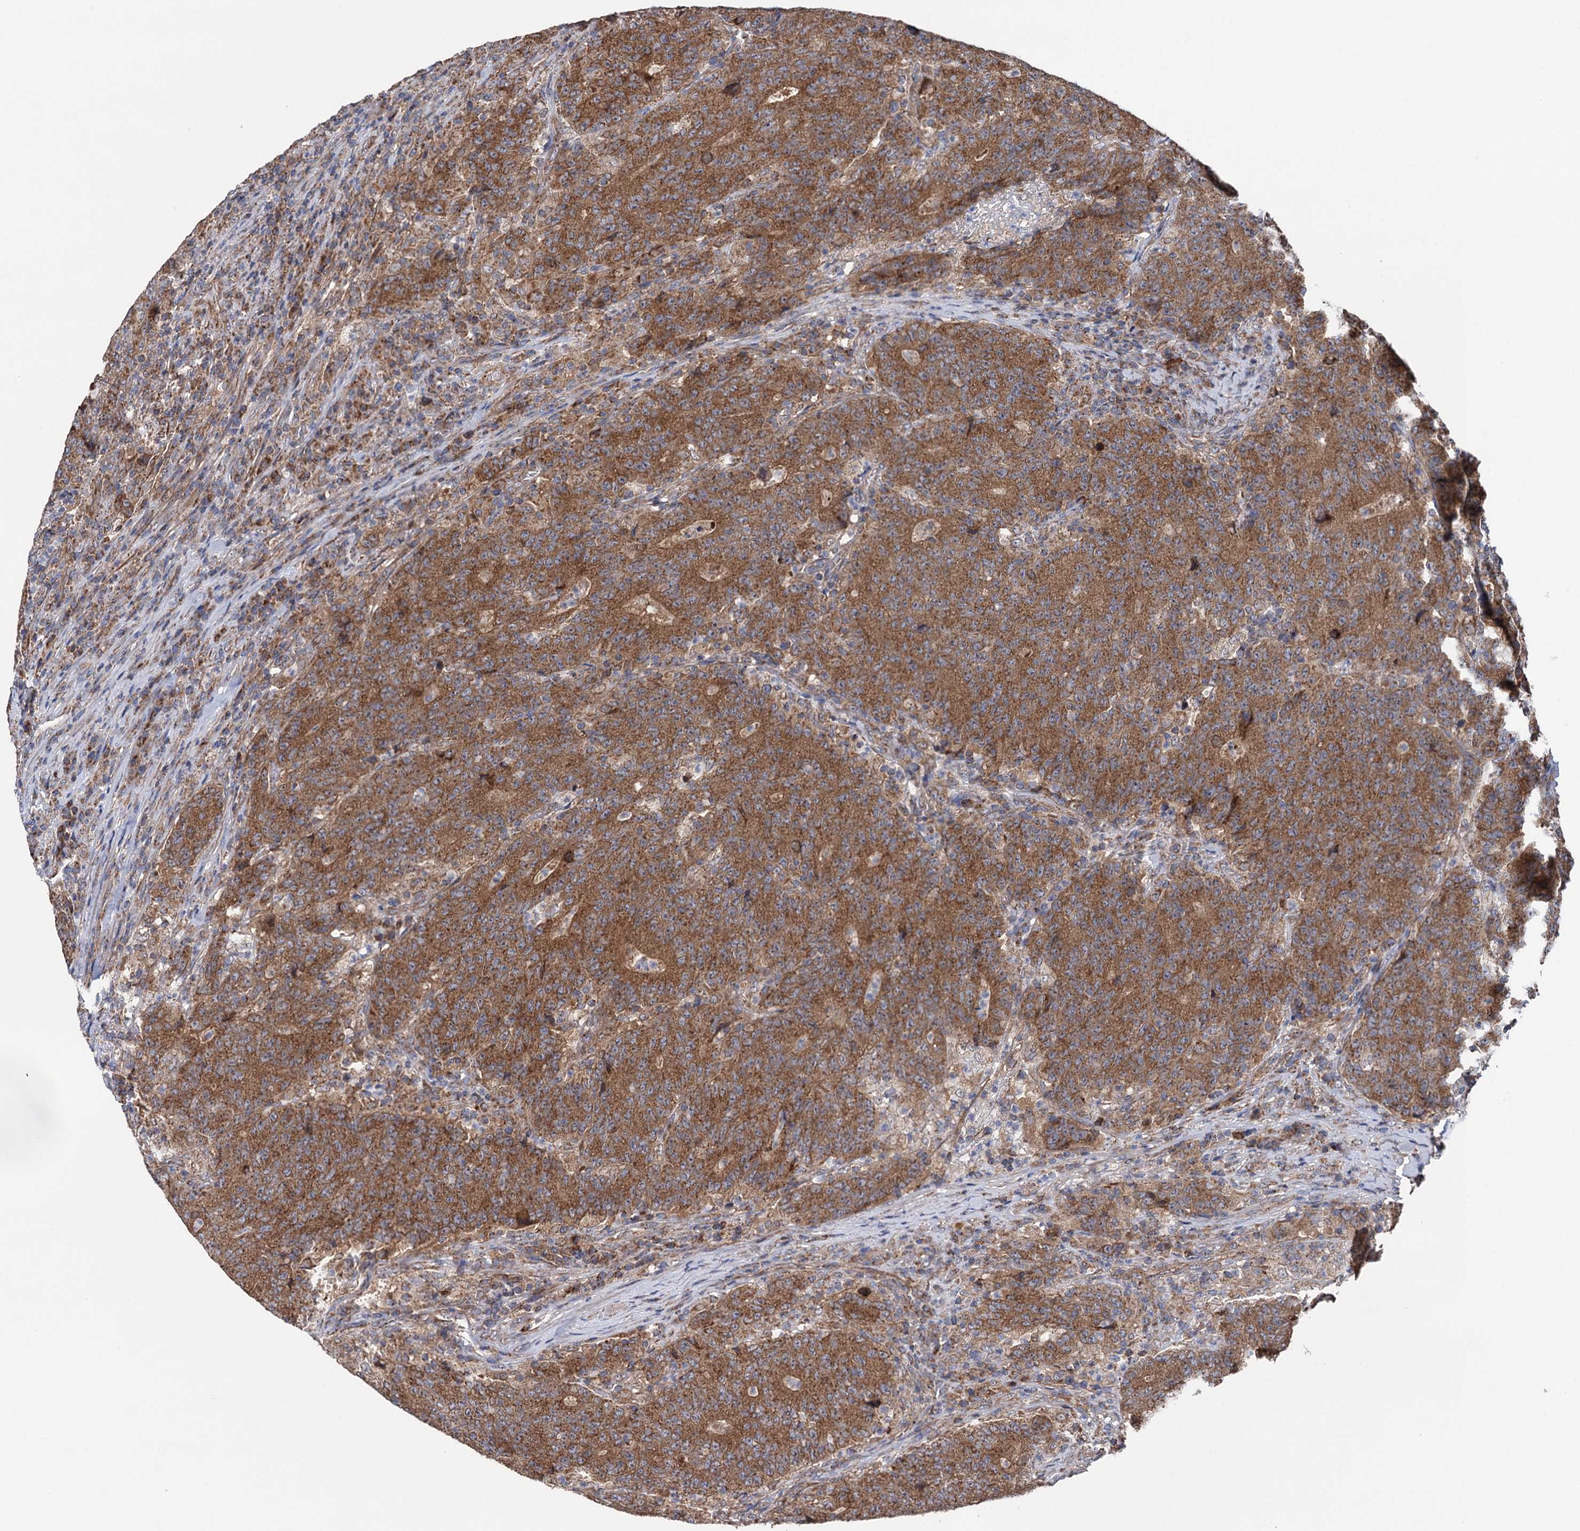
{"staining": {"intensity": "moderate", "quantity": ">75%", "location": "cytoplasmic/membranous"}, "tissue": "colorectal cancer", "cell_type": "Tumor cells", "image_type": "cancer", "snomed": [{"axis": "morphology", "description": "Adenocarcinoma, NOS"}, {"axis": "topography", "description": "Colon"}], "caption": "Brown immunohistochemical staining in human colorectal adenocarcinoma reveals moderate cytoplasmic/membranous staining in about >75% of tumor cells. The protein of interest is stained brown, and the nuclei are stained in blue (DAB (3,3'-diaminobenzidine) IHC with brightfield microscopy, high magnification).", "gene": "SUCLA2", "patient": {"sex": "female", "age": 75}}